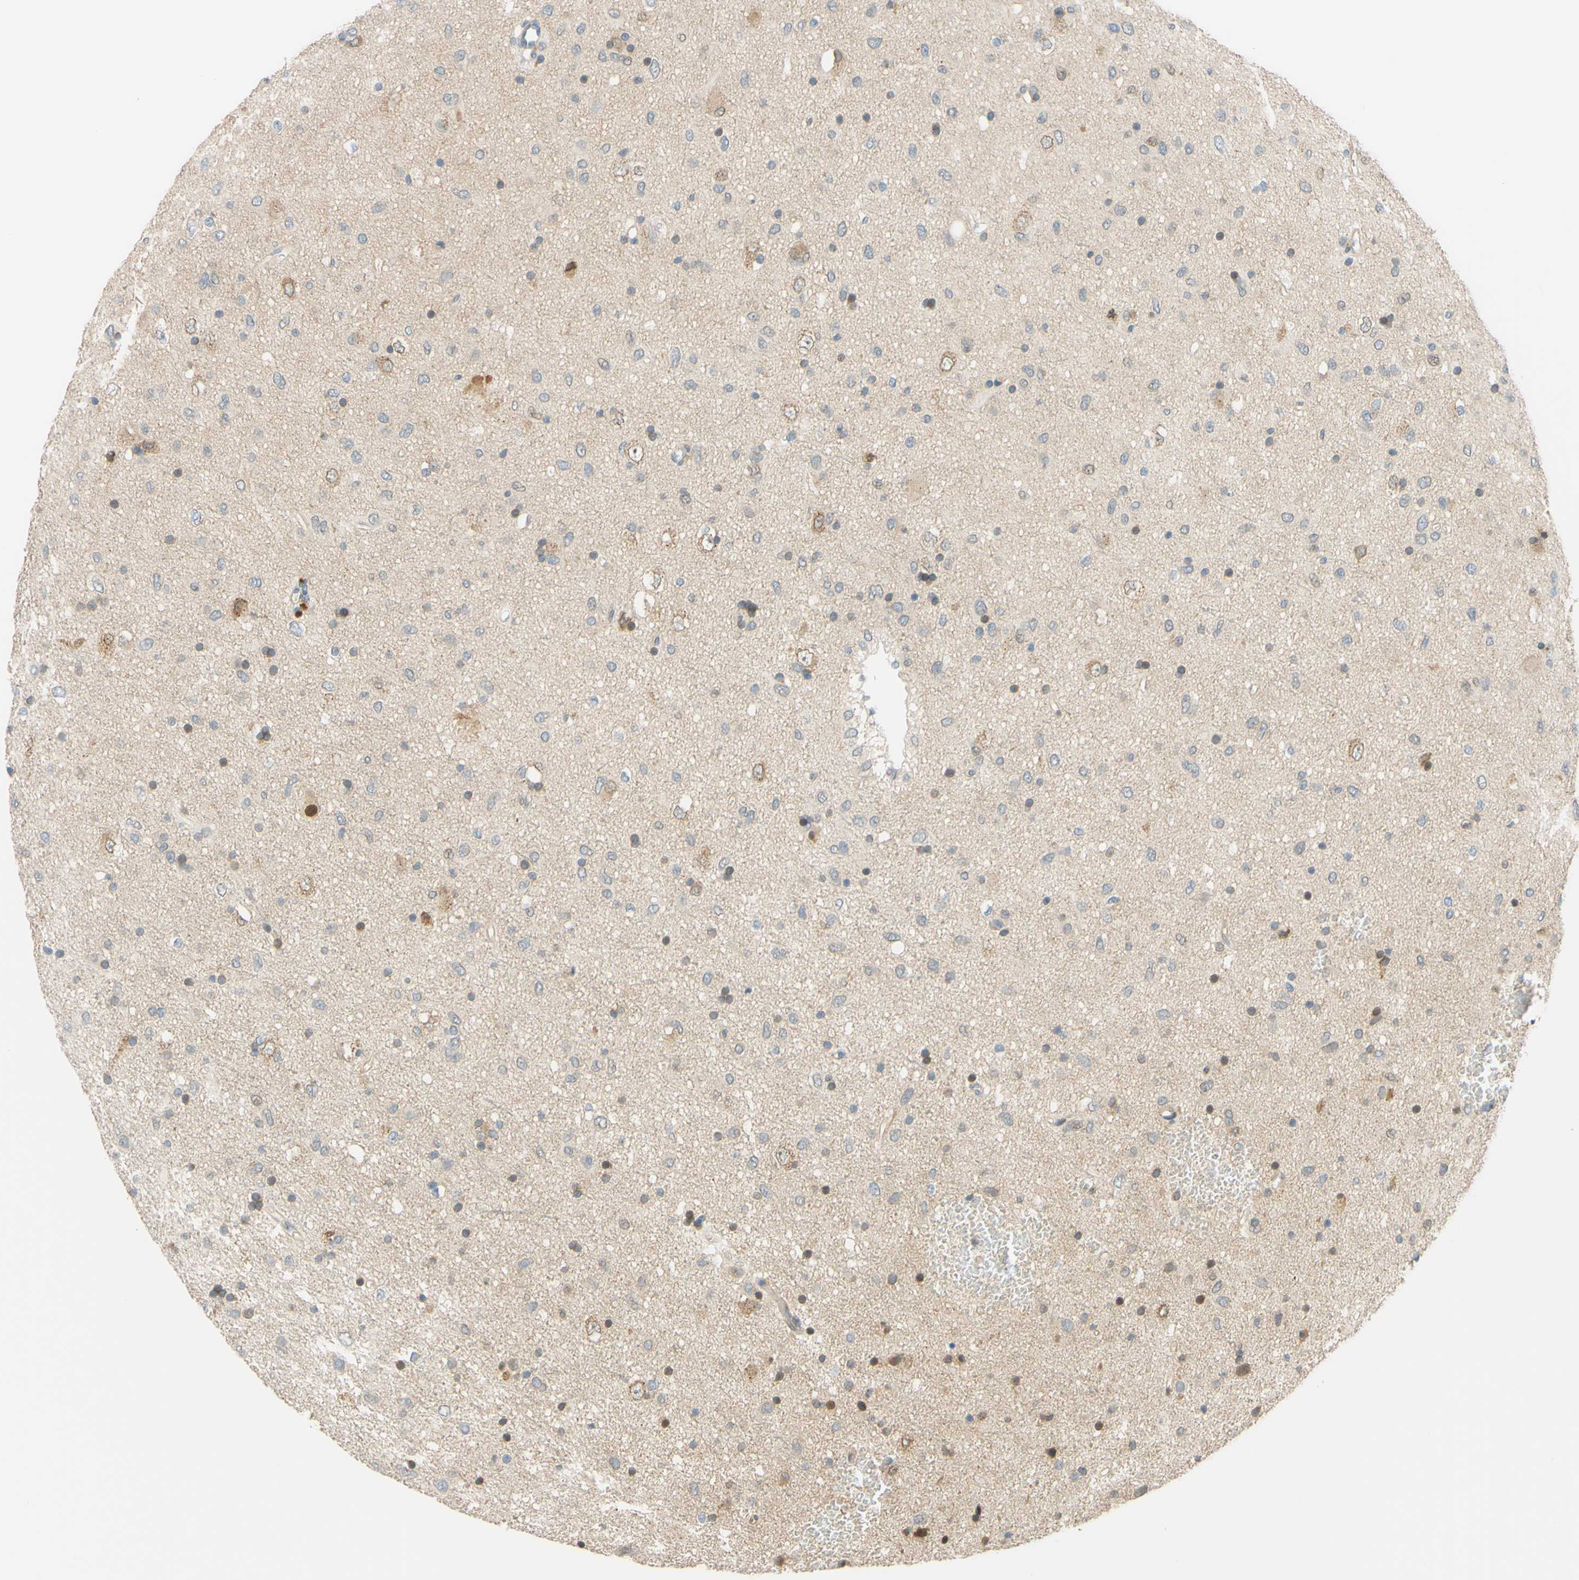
{"staining": {"intensity": "moderate", "quantity": "25%-75%", "location": "nuclear"}, "tissue": "glioma", "cell_type": "Tumor cells", "image_type": "cancer", "snomed": [{"axis": "morphology", "description": "Glioma, malignant, Low grade"}, {"axis": "topography", "description": "Brain"}], "caption": "Glioma stained with a protein marker demonstrates moderate staining in tumor cells.", "gene": "C2CD2L", "patient": {"sex": "male", "age": 77}}